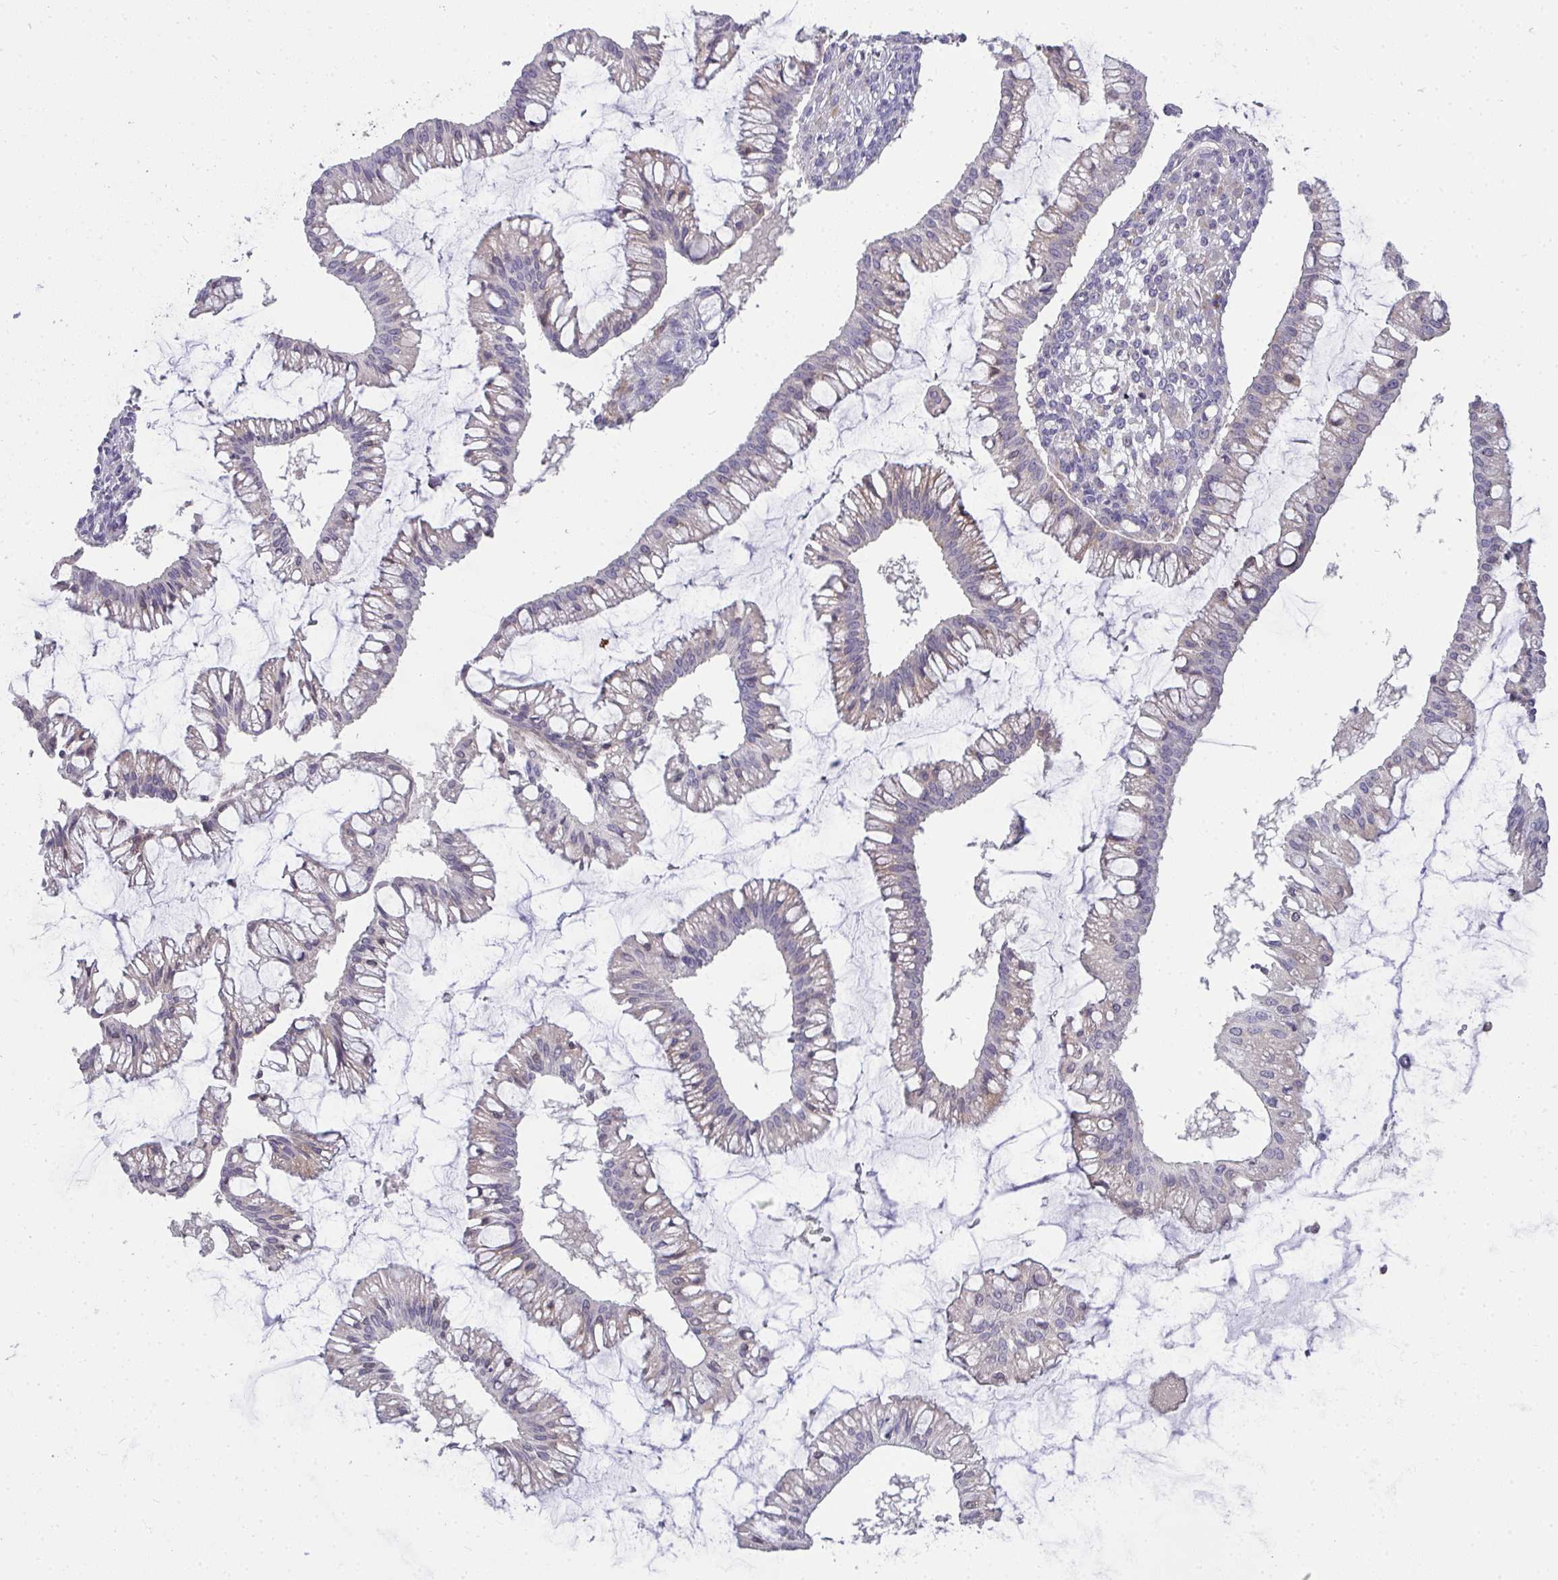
{"staining": {"intensity": "negative", "quantity": "none", "location": "none"}, "tissue": "ovarian cancer", "cell_type": "Tumor cells", "image_type": "cancer", "snomed": [{"axis": "morphology", "description": "Cystadenocarcinoma, mucinous, NOS"}, {"axis": "topography", "description": "Ovary"}], "caption": "Tumor cells are negative for protein expression in human ovarian cancer (mucinous cystadenocarcinoma). Brightfield microscopy of IHC stained with DAB (brown) and hematoxylin (blue), captured at high magnification.", "gene": "SH2D1B", "patient": {"sex": "female", "age": 73}}